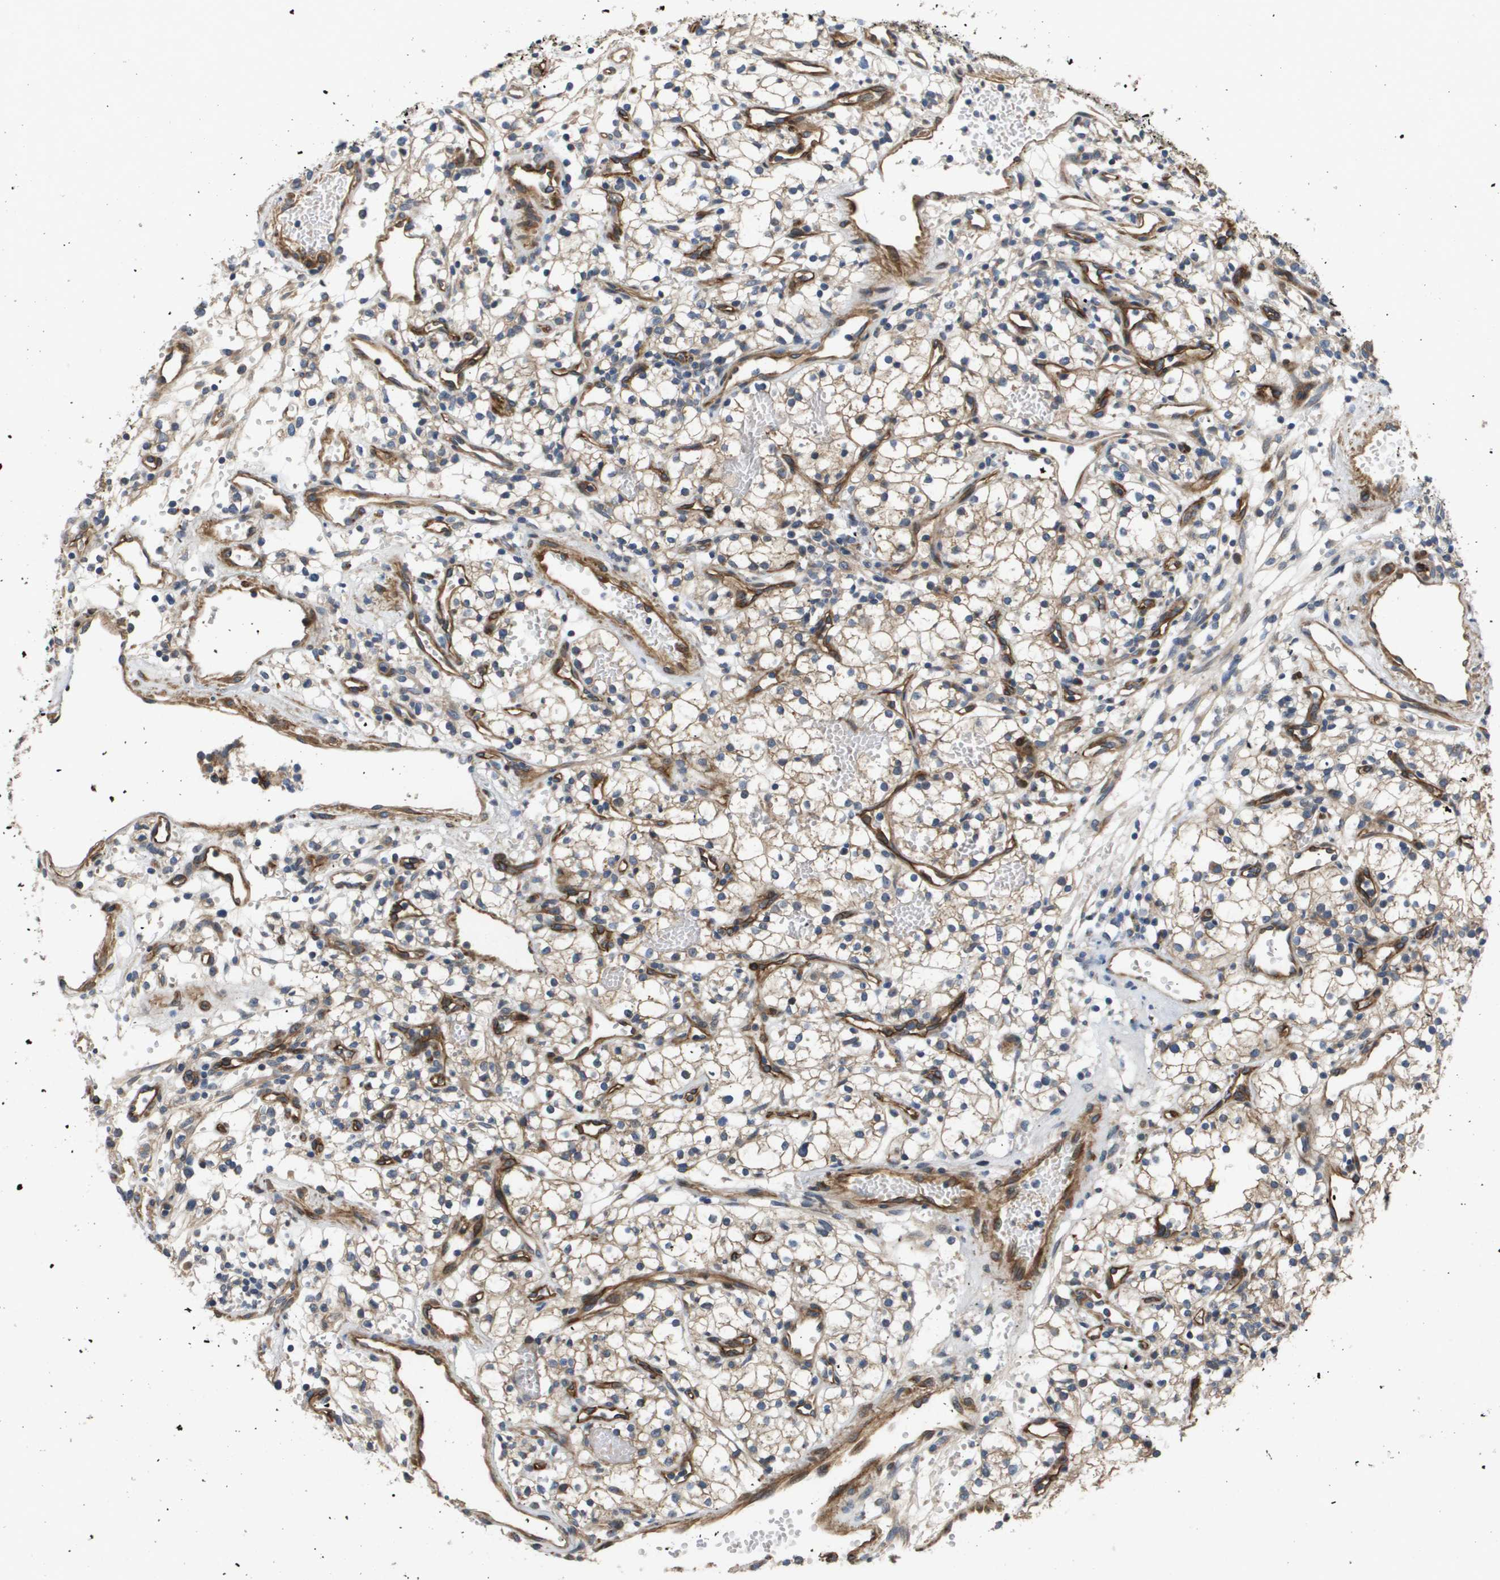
{"staining": {"intensity": "weak", "quantity": ">75%", "location": "cytoplasmic/membranous"}, "tissue": "renal cancer", "cell_type": "Tumor cells", "image_type": "cancer", "snomed": [{"axis": "morphology", "description": "Adenocarcinoma, NOS"}, {"axis": "topography", "description": "Kidney"}], "caption": "An image showing weak cytoplasmic/membranous staining in about >75% of tumor cells in adenocarcinoma (renal), as visualized by brown immunohistochemical staining.", "gene": "ENTPD2", "patient": {"sex": "male", "age": 59}}